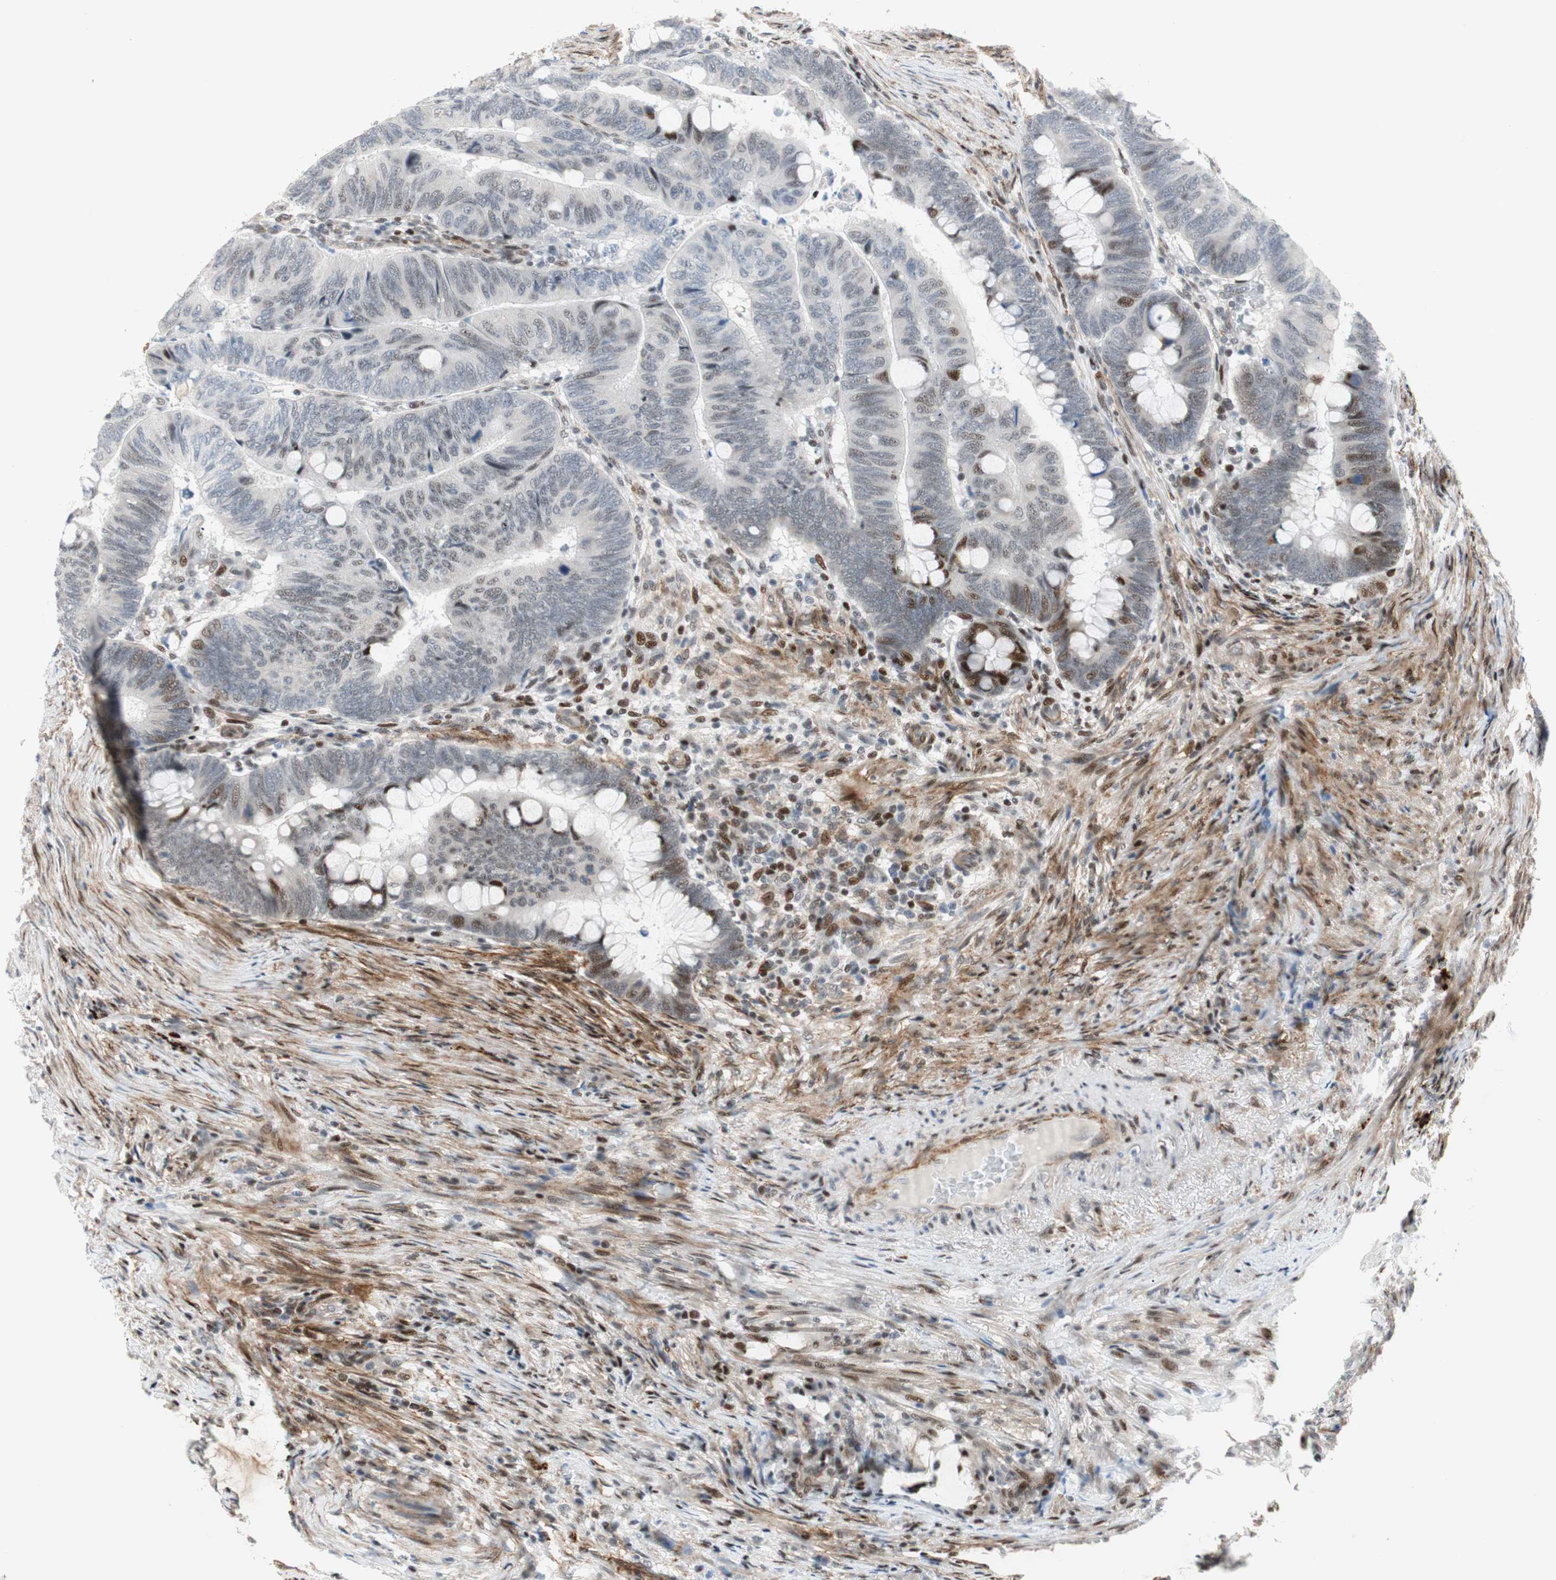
{"staining": {"intensity": "strong", "quantity": "<25%", "location": "nuclear"}, "tissue": "colorectal cancer", "cell_type": "Tumor cells", "image_type": "cancer", "snomed": [{"axis": "morphology", "description": "Normal tissue, NOS"}, {"axis": "morphology", "description": "Adenocarcinoma, NOS"}, {"axis": "topography", "description": "Rectum"}, {"axis": "topography", "description": "Peripheral nerve tissue"}], "caption": "Strong nuclear protein positivity is present in approximately <25% of tumor cells in colorectal adenocarcinoma.", "gene": "FBXO44", "patient": {"sex": "male", "age": 92}}